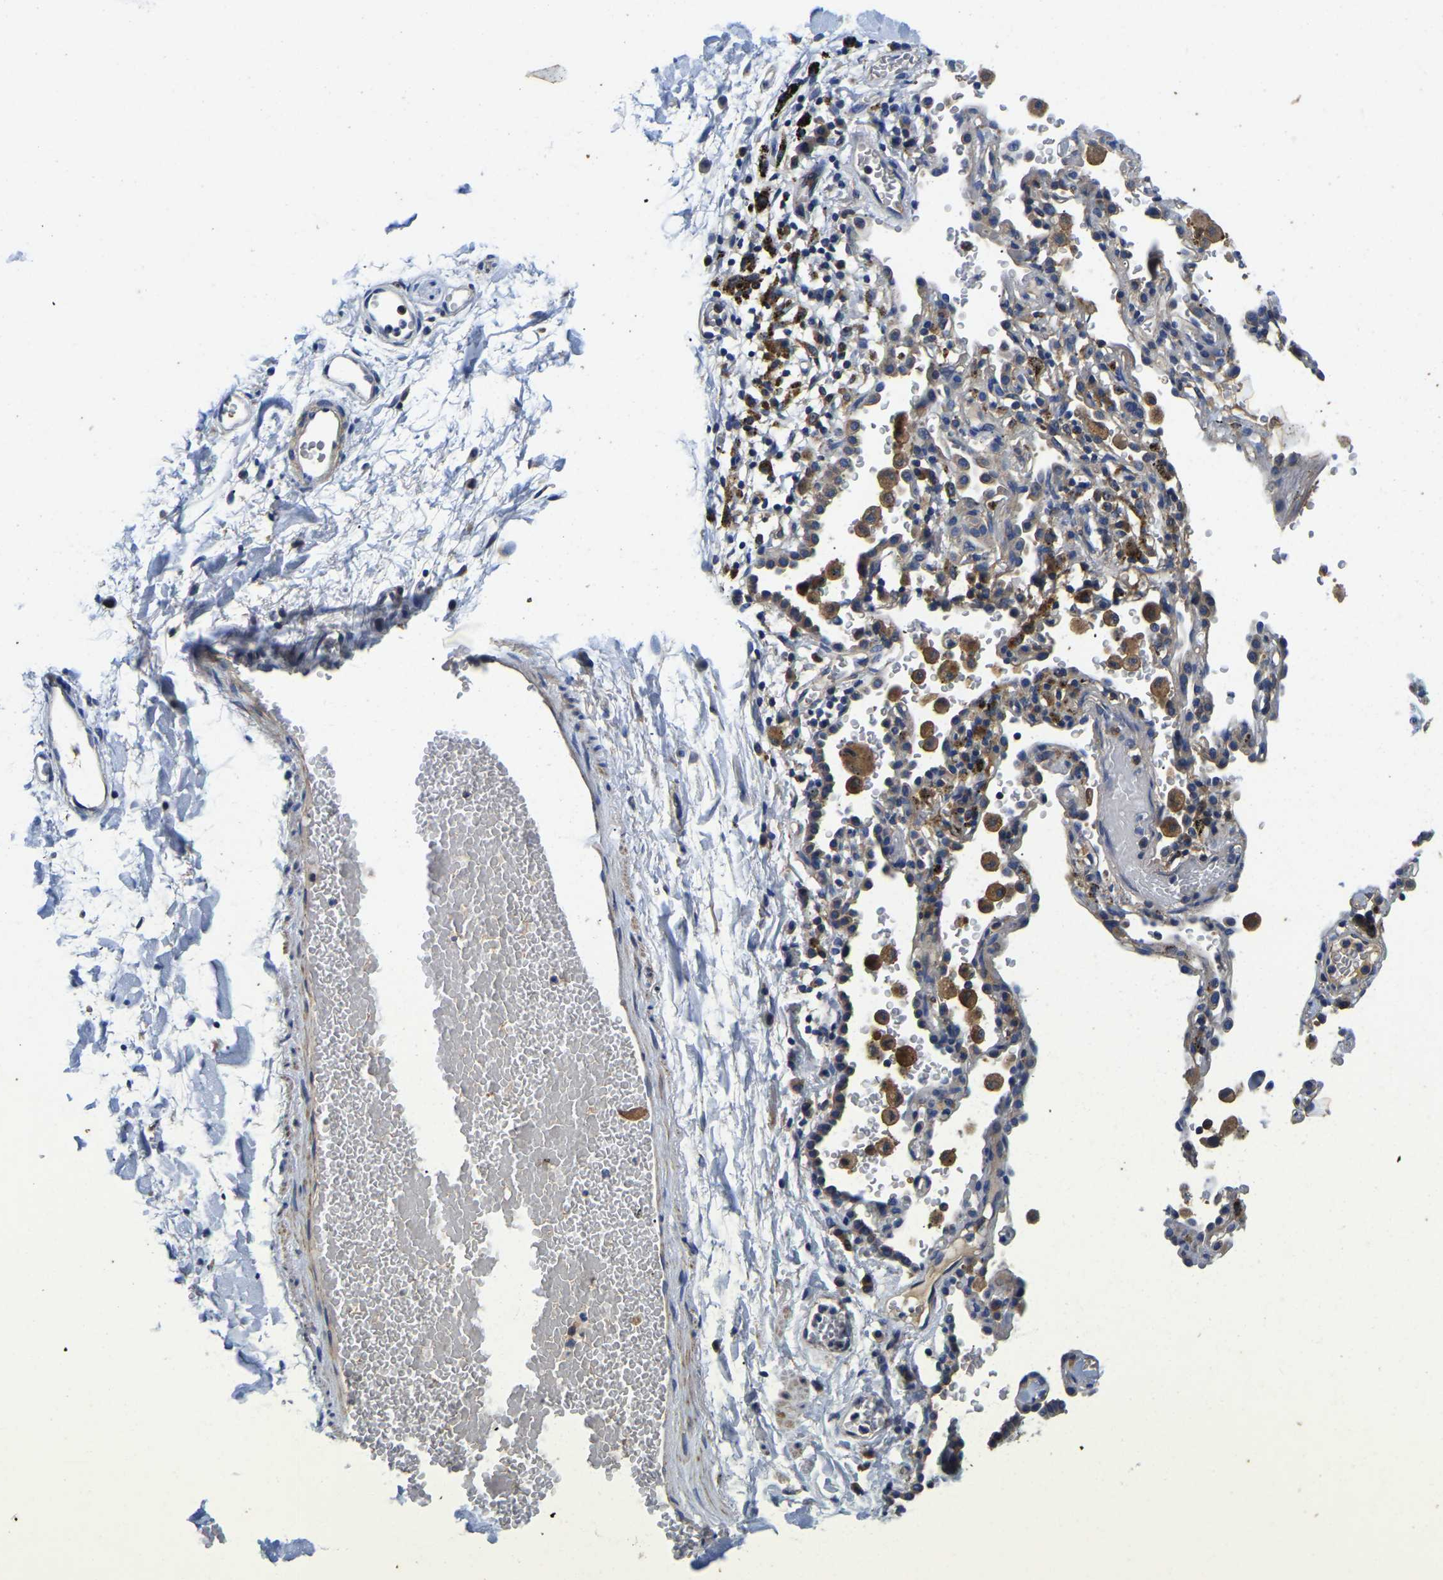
{"staining": {"intensity": "negative", "quantity": "none", "location": "none"}, "tissue": "adipose tissue", "cell_type": "Adipocytes", "image_type": "normal", "snomed": [{"axis": "morphology", "description": "Normal tissue, NOS"}, {"axis": "topography", "description": "Cartilage tissue"}, {"axis": "topography", "description": "Bronchus"}], "caption": "This is an immunohistochemistry (IHC) micrograph of unremarkable adipose tissue. There is no staining in adipocytes.", "gene": "STAT2", "patient": {"sex": "female", "age": 53}}